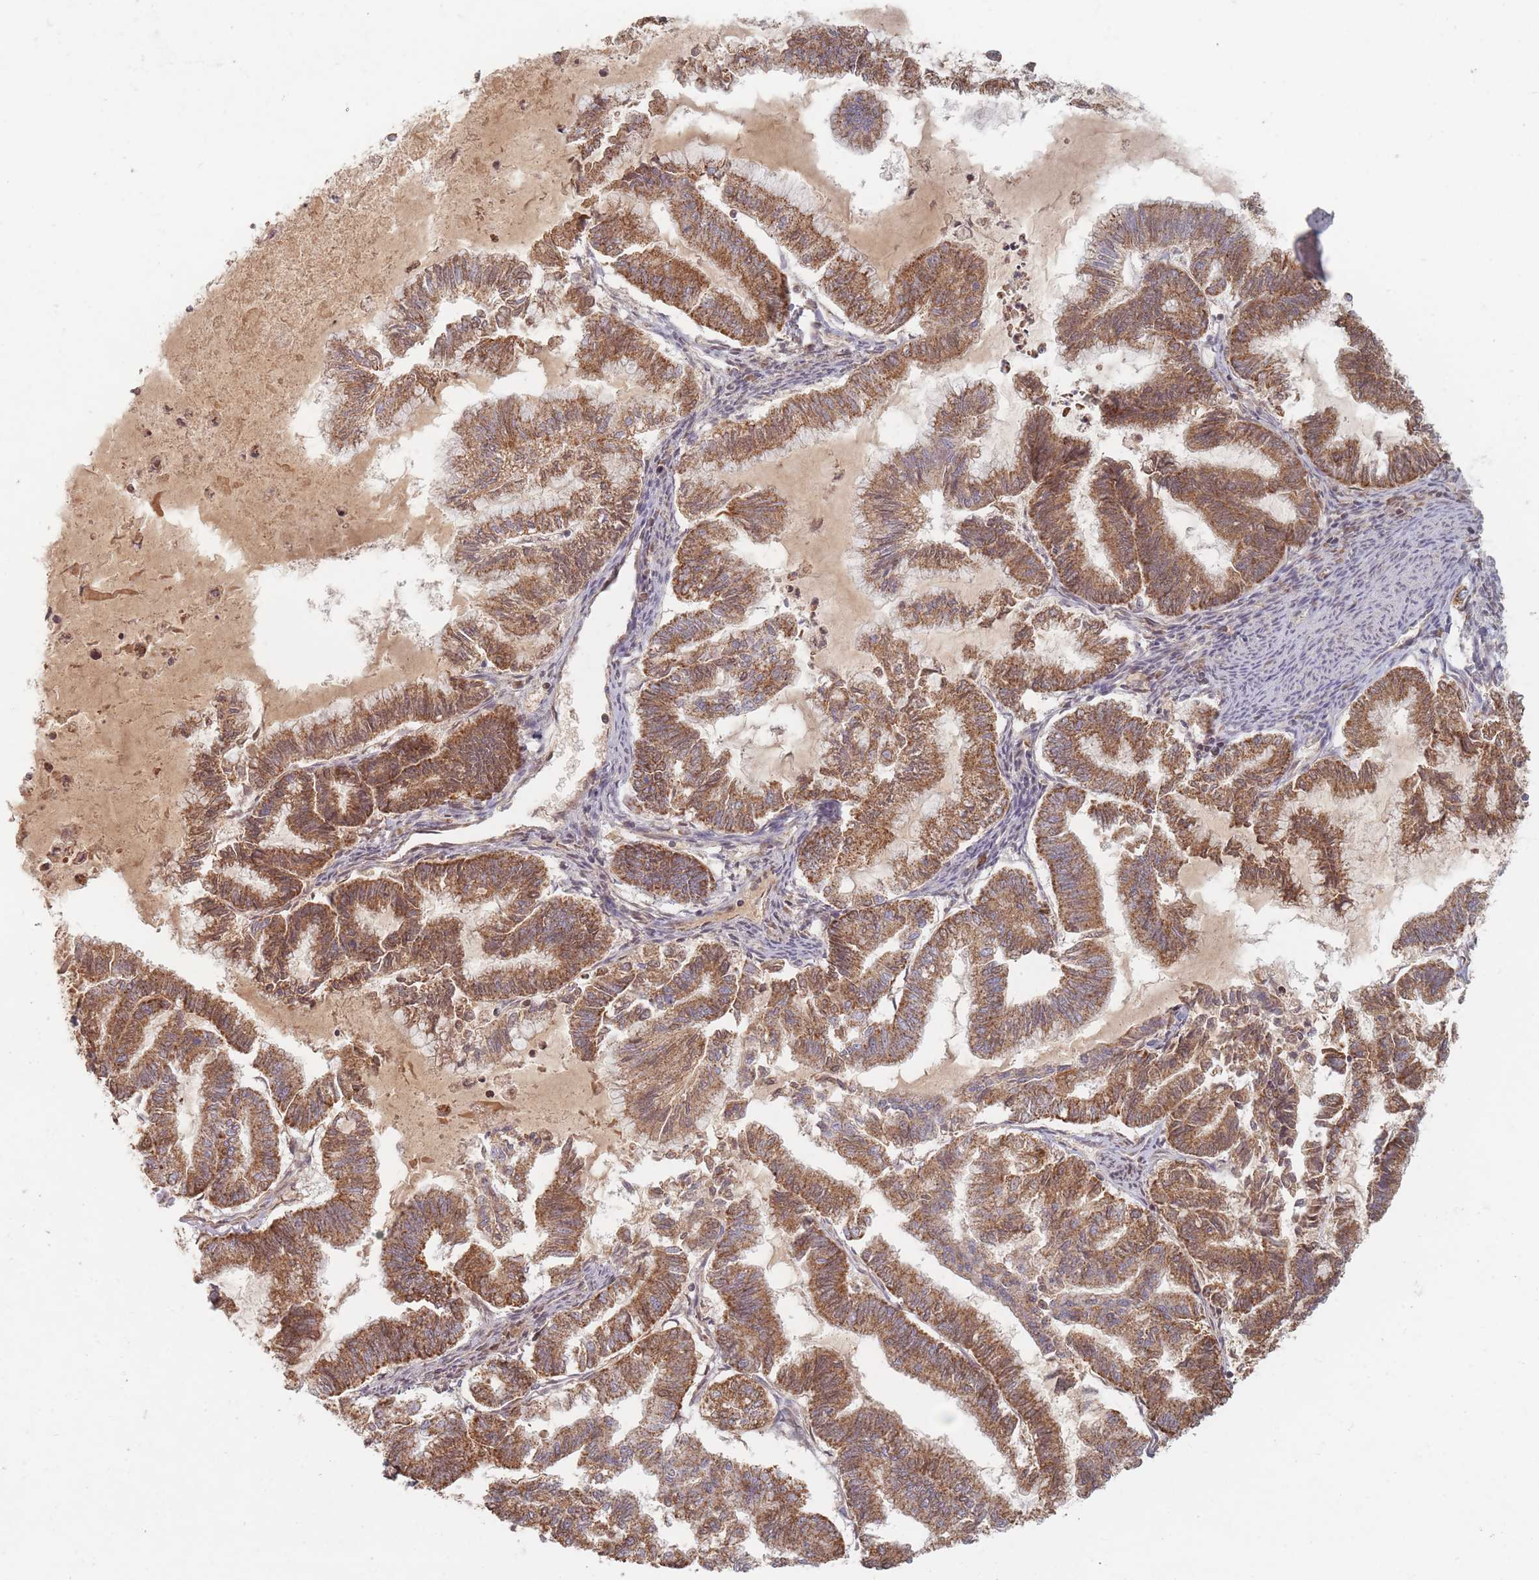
{"staining": {"intensity": "moderate", "quantity": ">75%", "location": "cytoplasmic/membranous"}, "tissue": "endometrial cancer", "cell_type": "Tumor cells", "image_type": "cancer", "snomed": [{"axis": "morphology", "description": "Adenocarcinoma, NOS"}, {"axis": "topography", "description": "Endometrium"}], "caption": "The photomicrograph shows immunohistochemical staining of endometrial cancer (adenocarcinoma). There is moderate cytoplasmic/membranous expression is present in about >75% of tumor cells.", "gene": "OR2M4", "patient": {"sex": "female", "age": 79}}